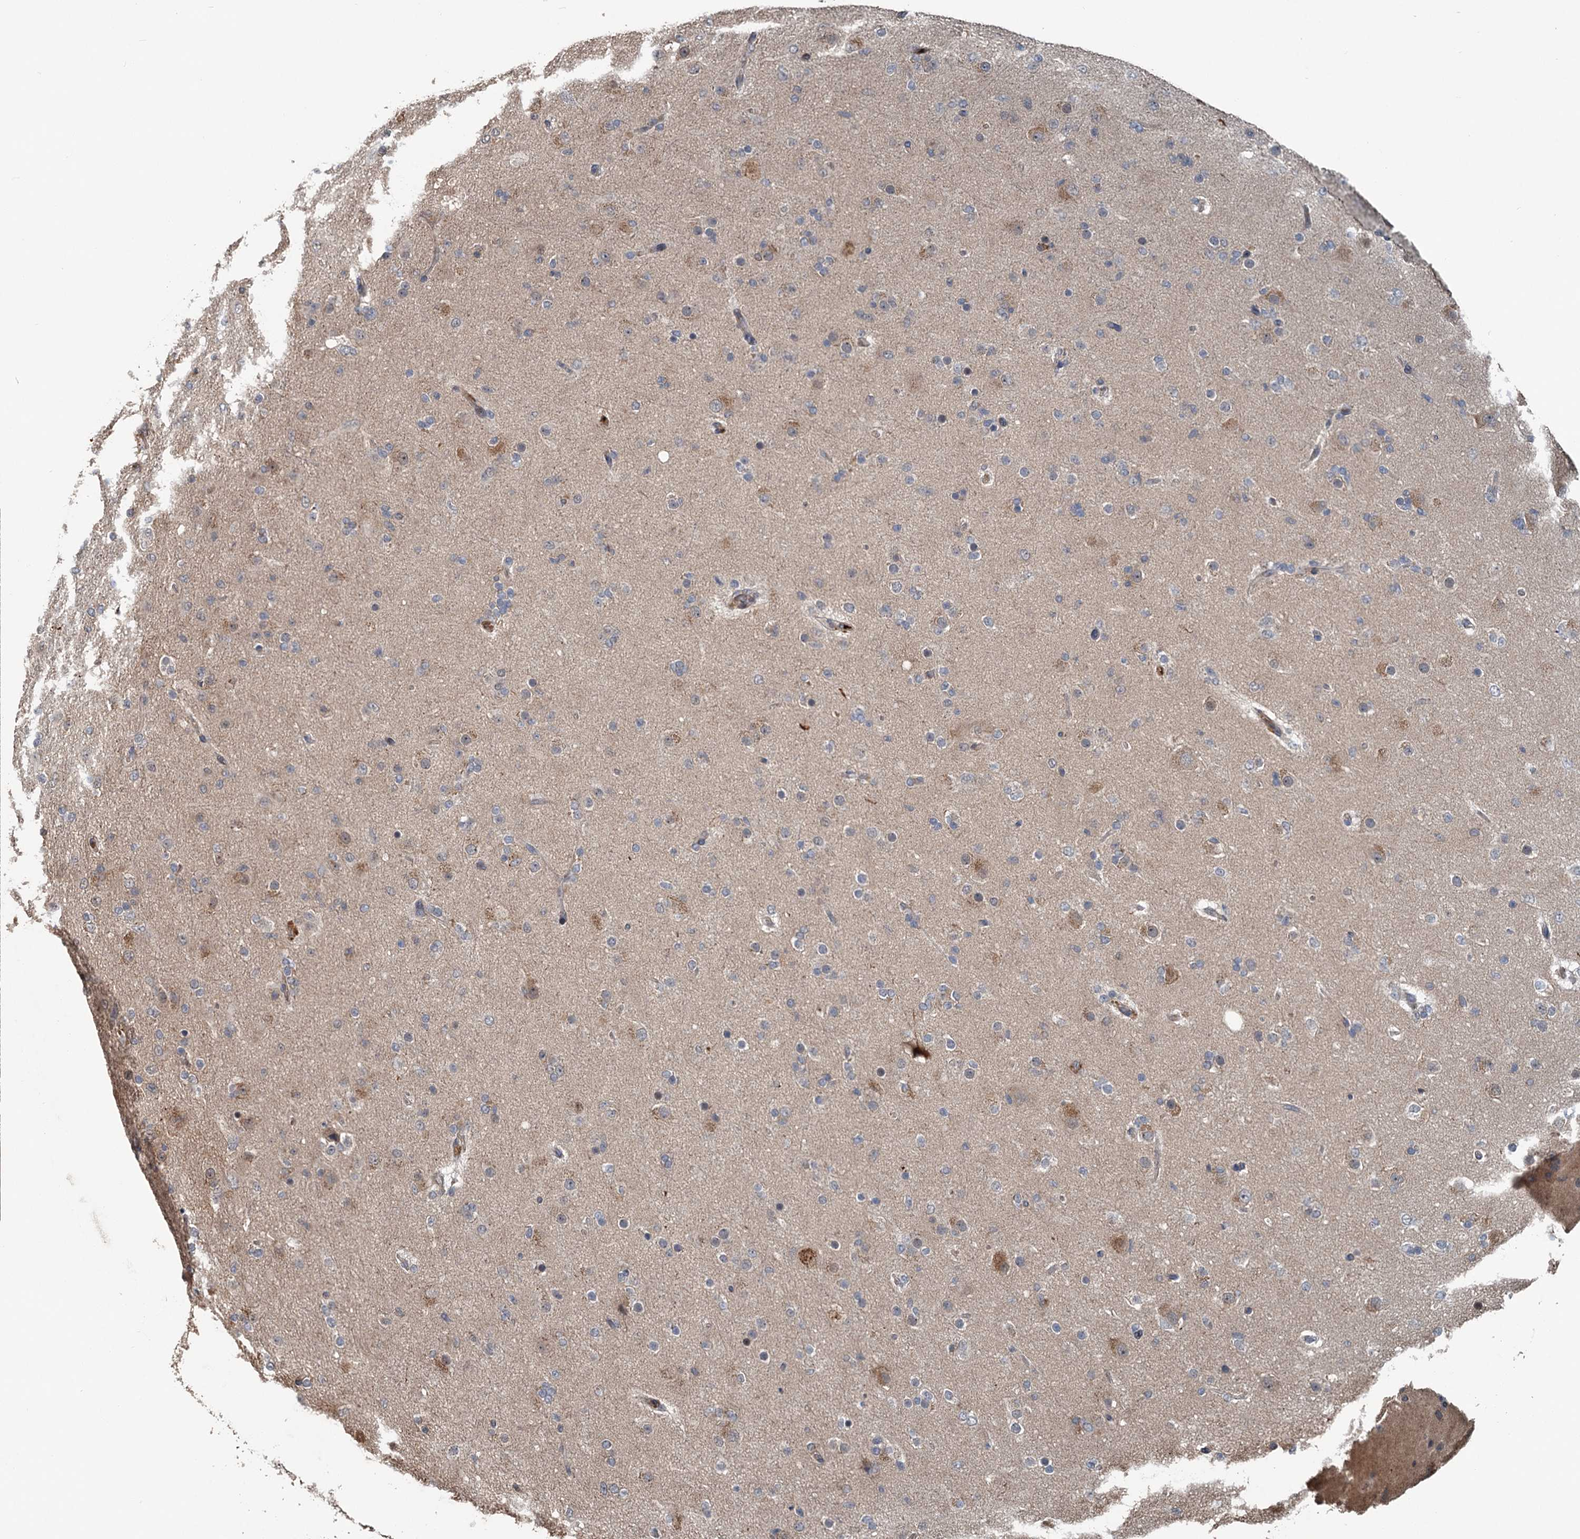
{"staining": {"intensity": "negative", "quantity": "none", "location": "none"}, "tissue": "glioma", "cell_type": "Tumor cells", "image_type": "cancer", "snomed": [{"axis": "morphology", "description": "Glioma, malignant, Low grade"}, {"axis": "topography", "description": "Brain"}], "caption": "This is an IHC micrograph of malignant glioma (low-grade). There is no positivity in tumor cells.", "gene": "TEDC1", "patient": {"sex": "male", "age": 65}}